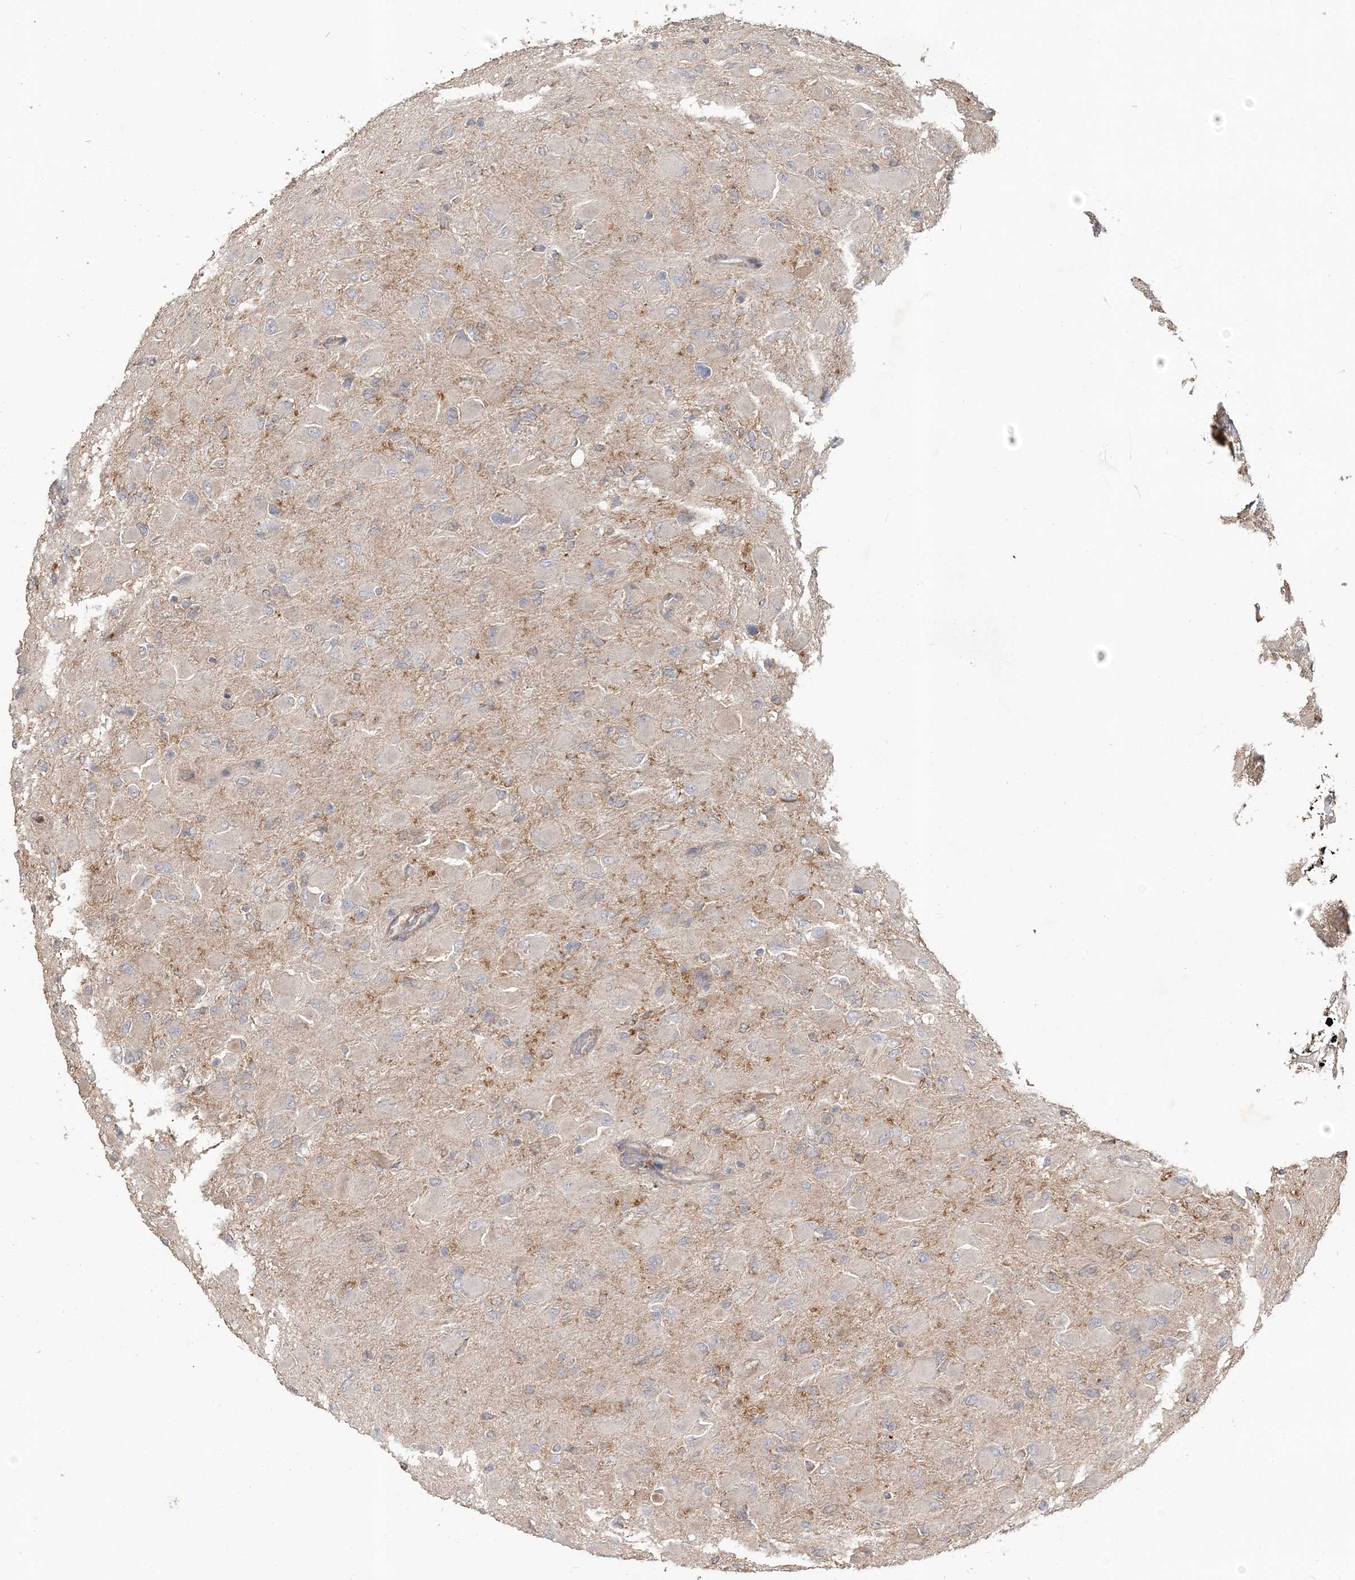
{"staining": {"intensity": "negative", "quantity": "none", "location": "none"}, "tissue": "glioma", "cell_type": "Tumor cells", "image_type": "cancer", "snomed": [{"axis": "morphology", "description": "Glioma, malignant, High grade"}, {"axis": "topography", "description": "Cerebral cortex"}], "caption": "High-grade glioma (malignant) stained for a protein using immunohistochemistry (IHC) reveals no expression tumor cells.", "gene": "RAB14", "patient": {"sex": "female", "age": 36}}